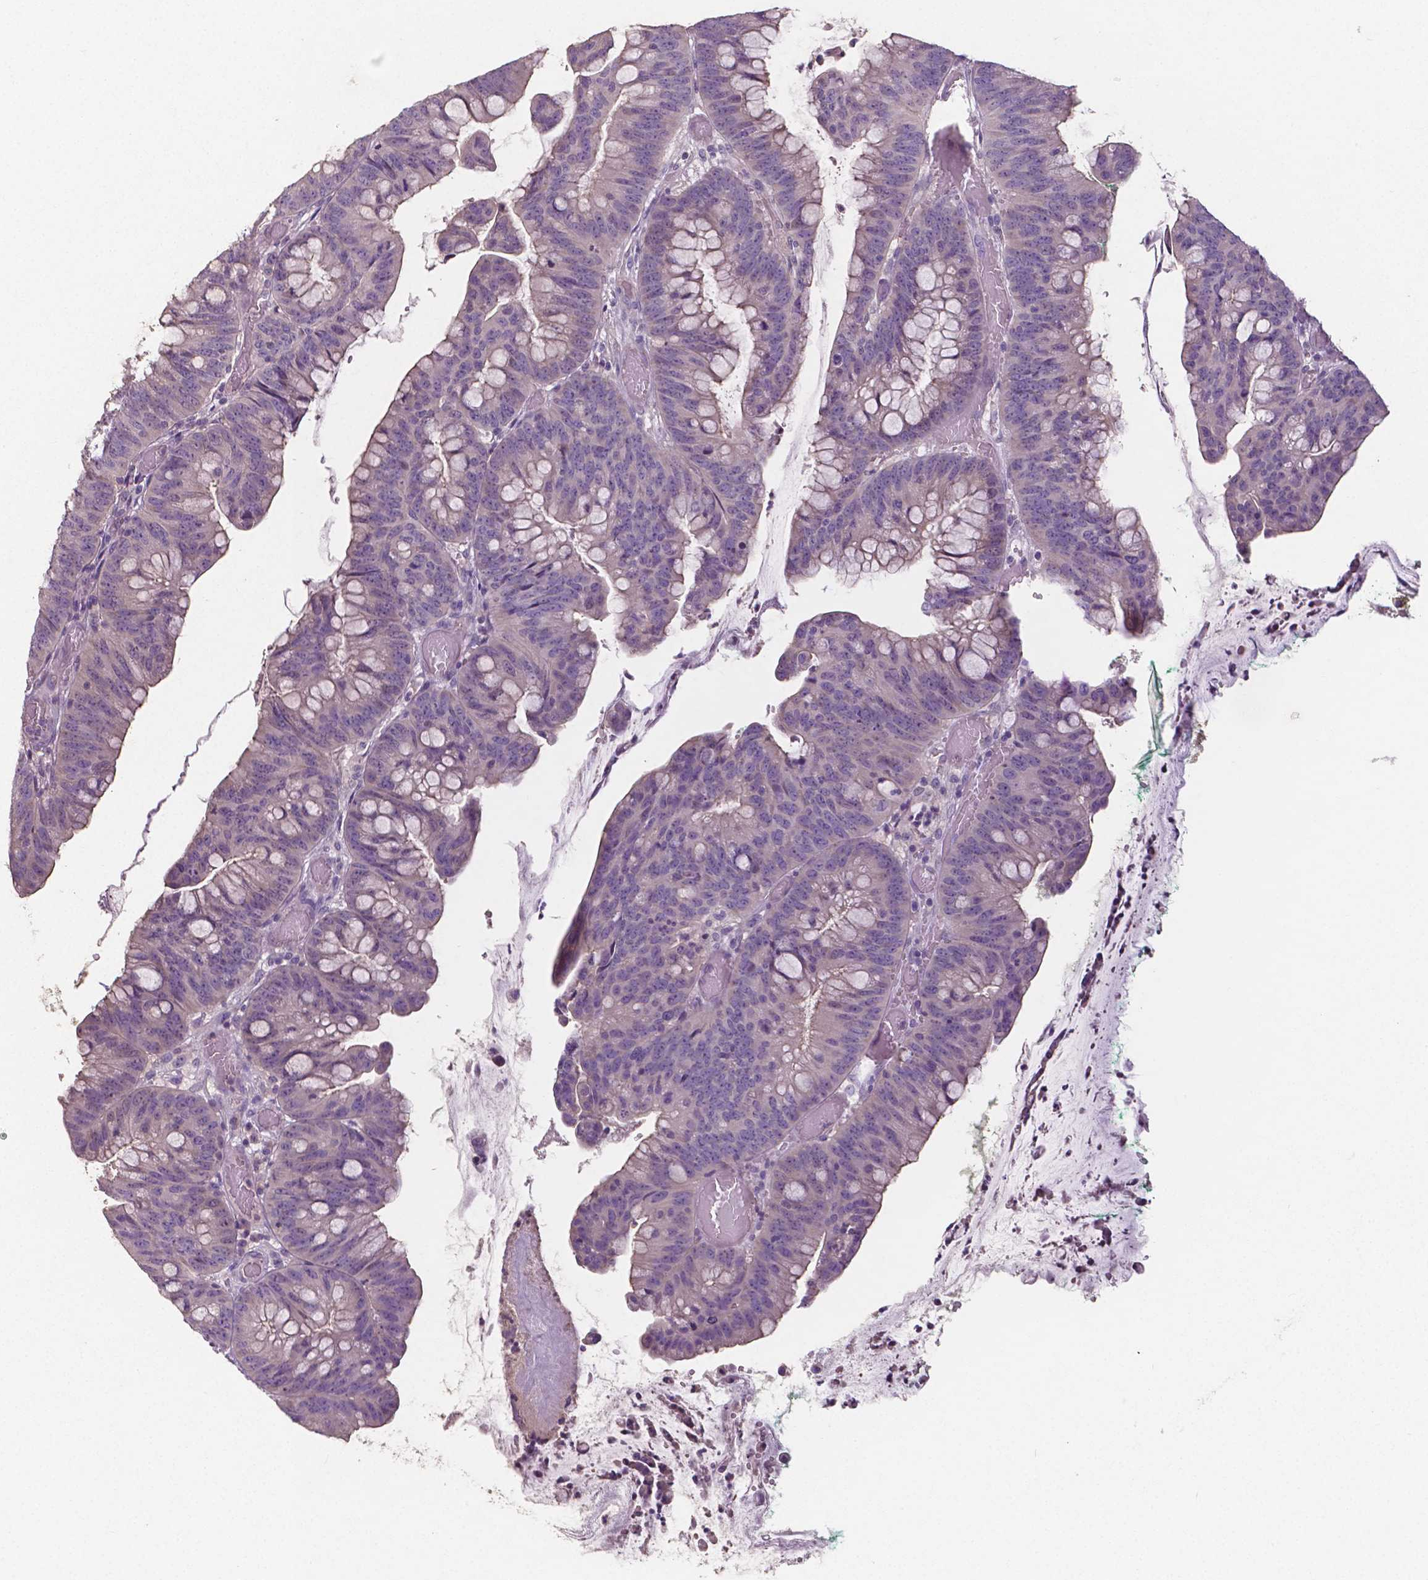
{"staining": {"intensity": "negative", "quantity": "none", "location": "none"}, "tissue": "colorectal cancer", "cell_type": "Tumor cells", "image_type": "cancer", "snomed": [{"axis": "morphology", "description": "Adenocarcinoma, NOS"}, {"axis": "topography", "description": "Colon"}], "caption": "High power microscopy histopathology image of an IHC photomicrograph of adenocarcinoma (colorectal), revealing no significant staining in tumor cells.", "gene": "CRMP1", "patient": {"sex": "male", "age": 62}}